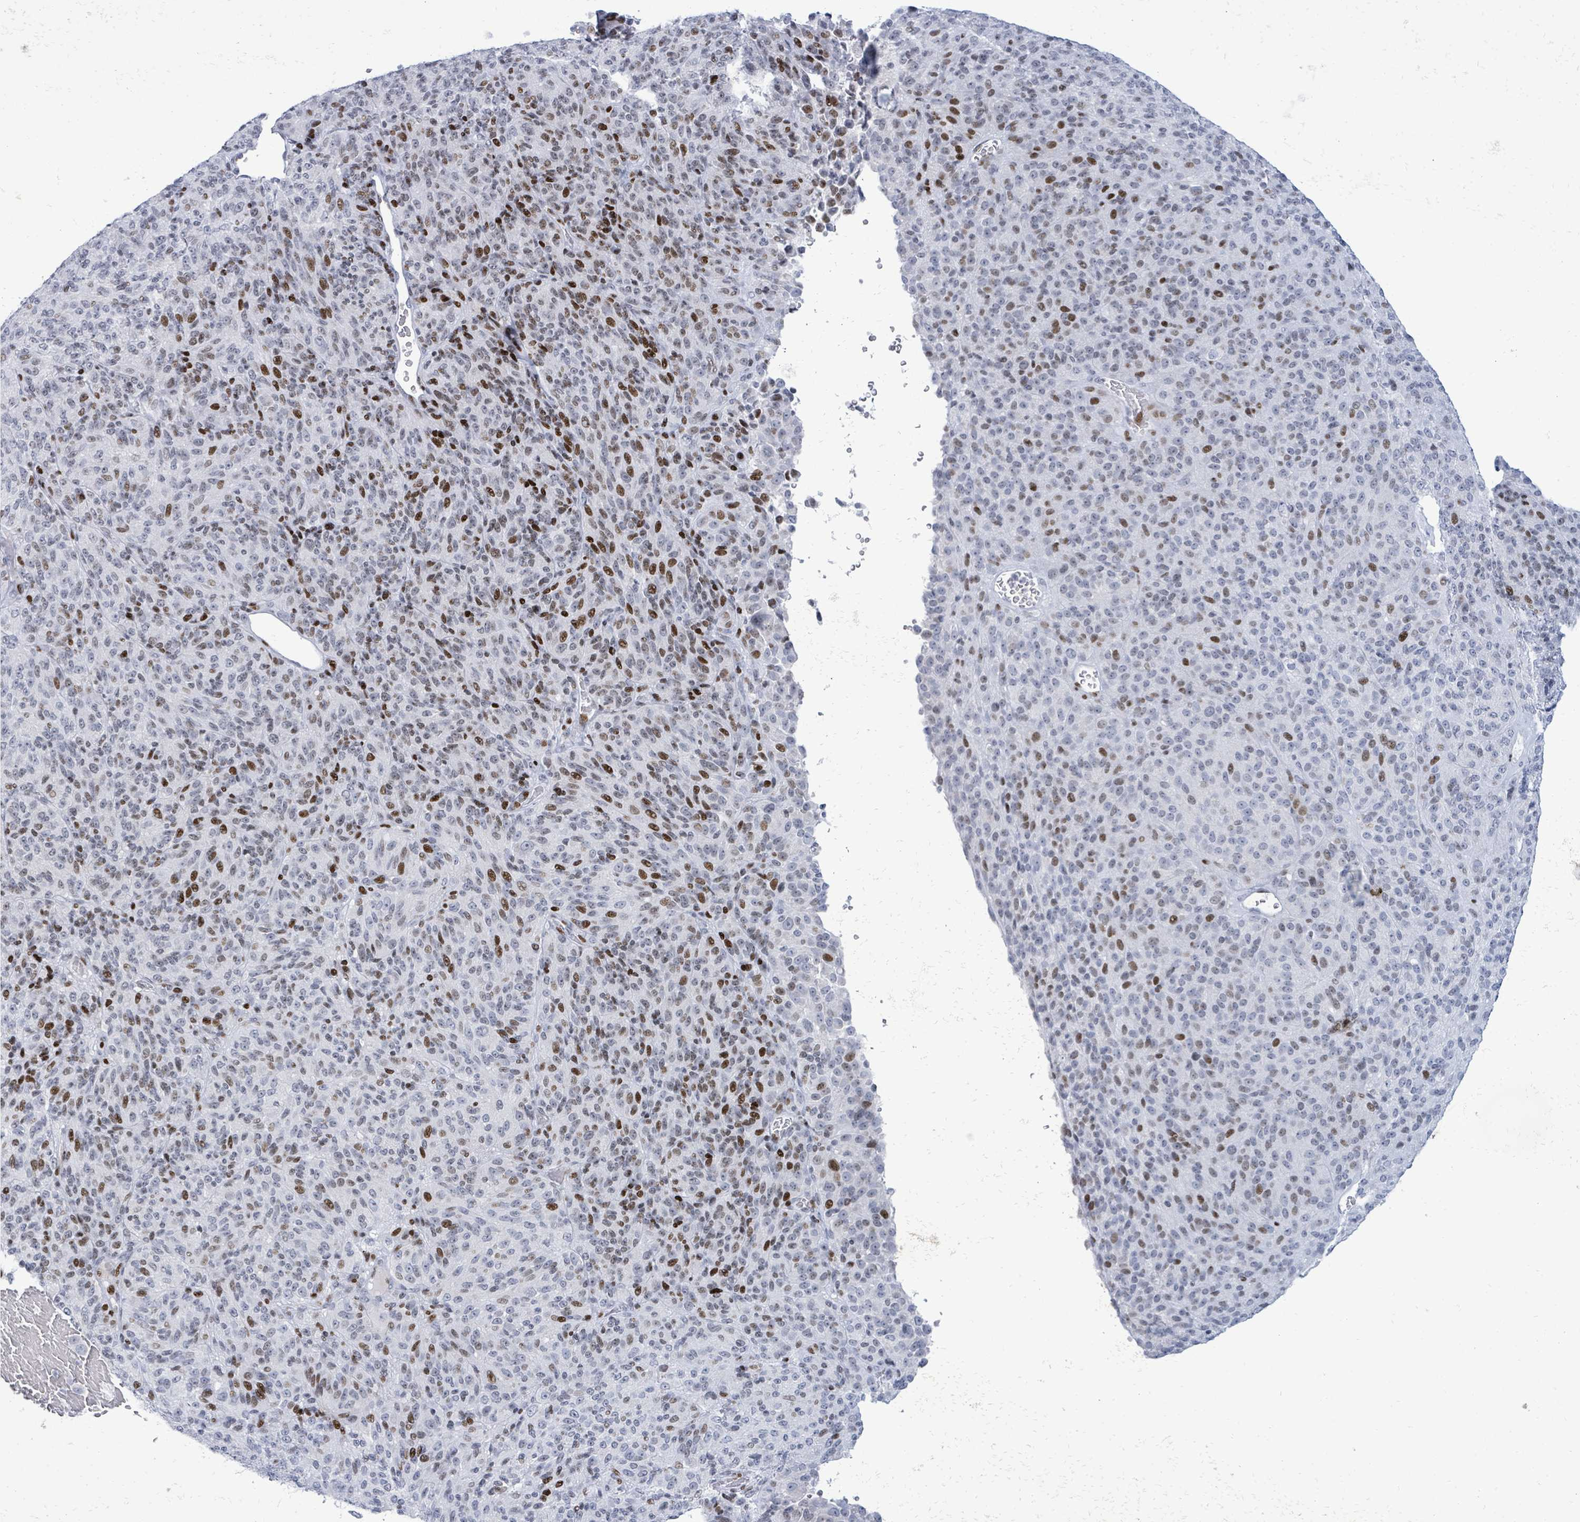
{"staining": {"intensity": "moderate", "quantity": "25%-75%", "location": "nuclear"}, "tissue": "melanoma", "cell_type": "Tumor cells", "image_type": "cancer", "snomed": [{"axis": "morphology", "description": "Malignant melanoma, Metastatic site"}, {"axis": "topography", "description": "Brain"}], "caption": "Immunohistochemistry (DAB) staining of human malignant melanoma (metastatic site) demonstrates moderate nuclear protein staining in about 25%-75% of tumor cells.", "gene": "MALL", "patient": {"sex": "female", "age": 56}}